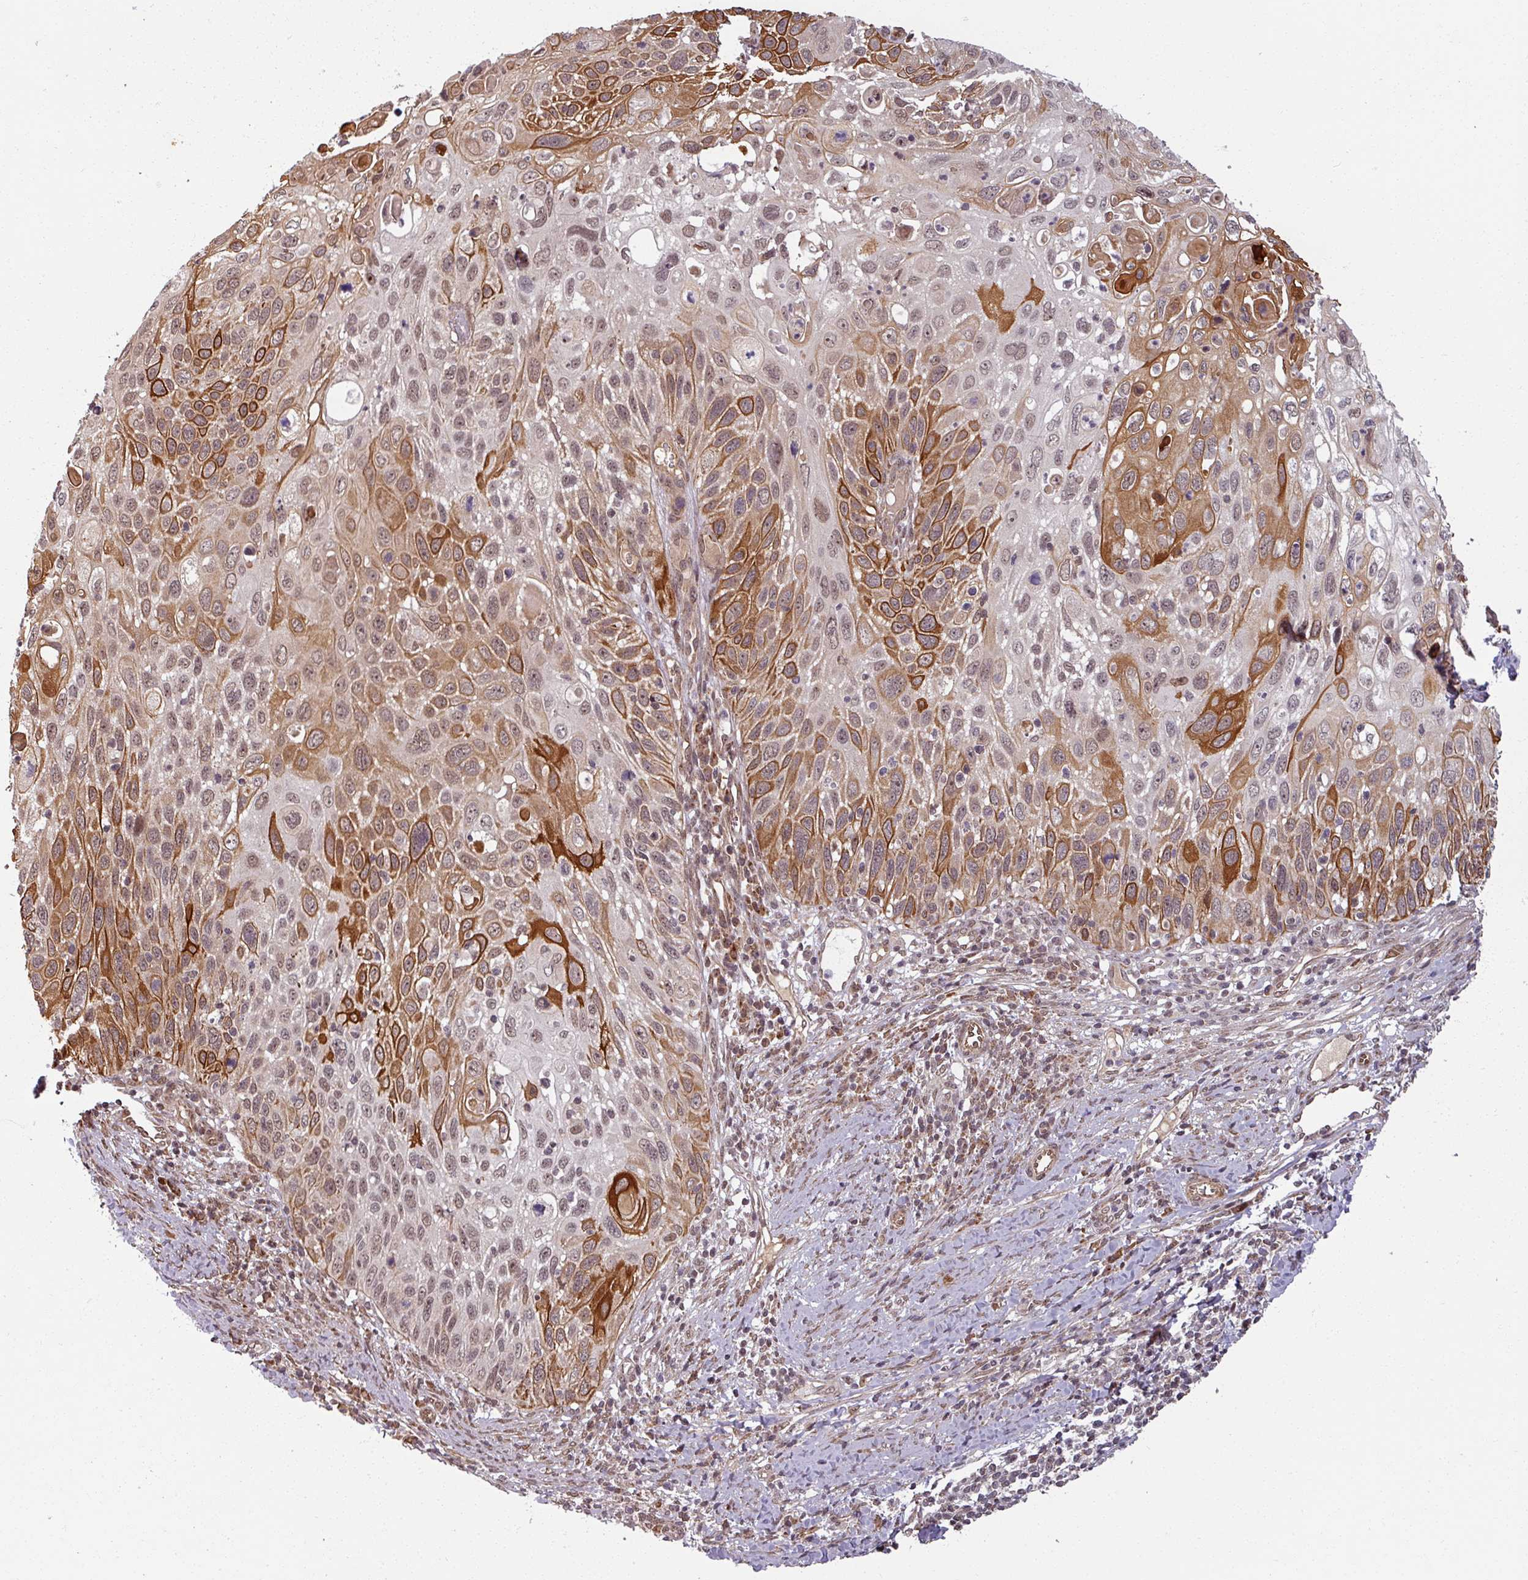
{"staining": {"intensity": "moderate", "quantity": ">75%", "location": "cytoplasmic/membranous,nuclear"}, "tissue": "cervical cancer", "cell_type": "Tumor cells", "image_type": "cancer", "snomed": [{"axis": "morphology", "description": "Squamous cell carcinoma, NOS"}, {"axis": "topography", "description": "Cervix"}], "caption": "Immunohistochemical staining of human cervical cancer (squamous cell carcinoma) exhibits medium levels of moderate cytoplasmic/membranous and nuclear staining in about >75% of tumor cells.", "gene": "SWI5", "patient": {"sex": "female", "age": 70}}